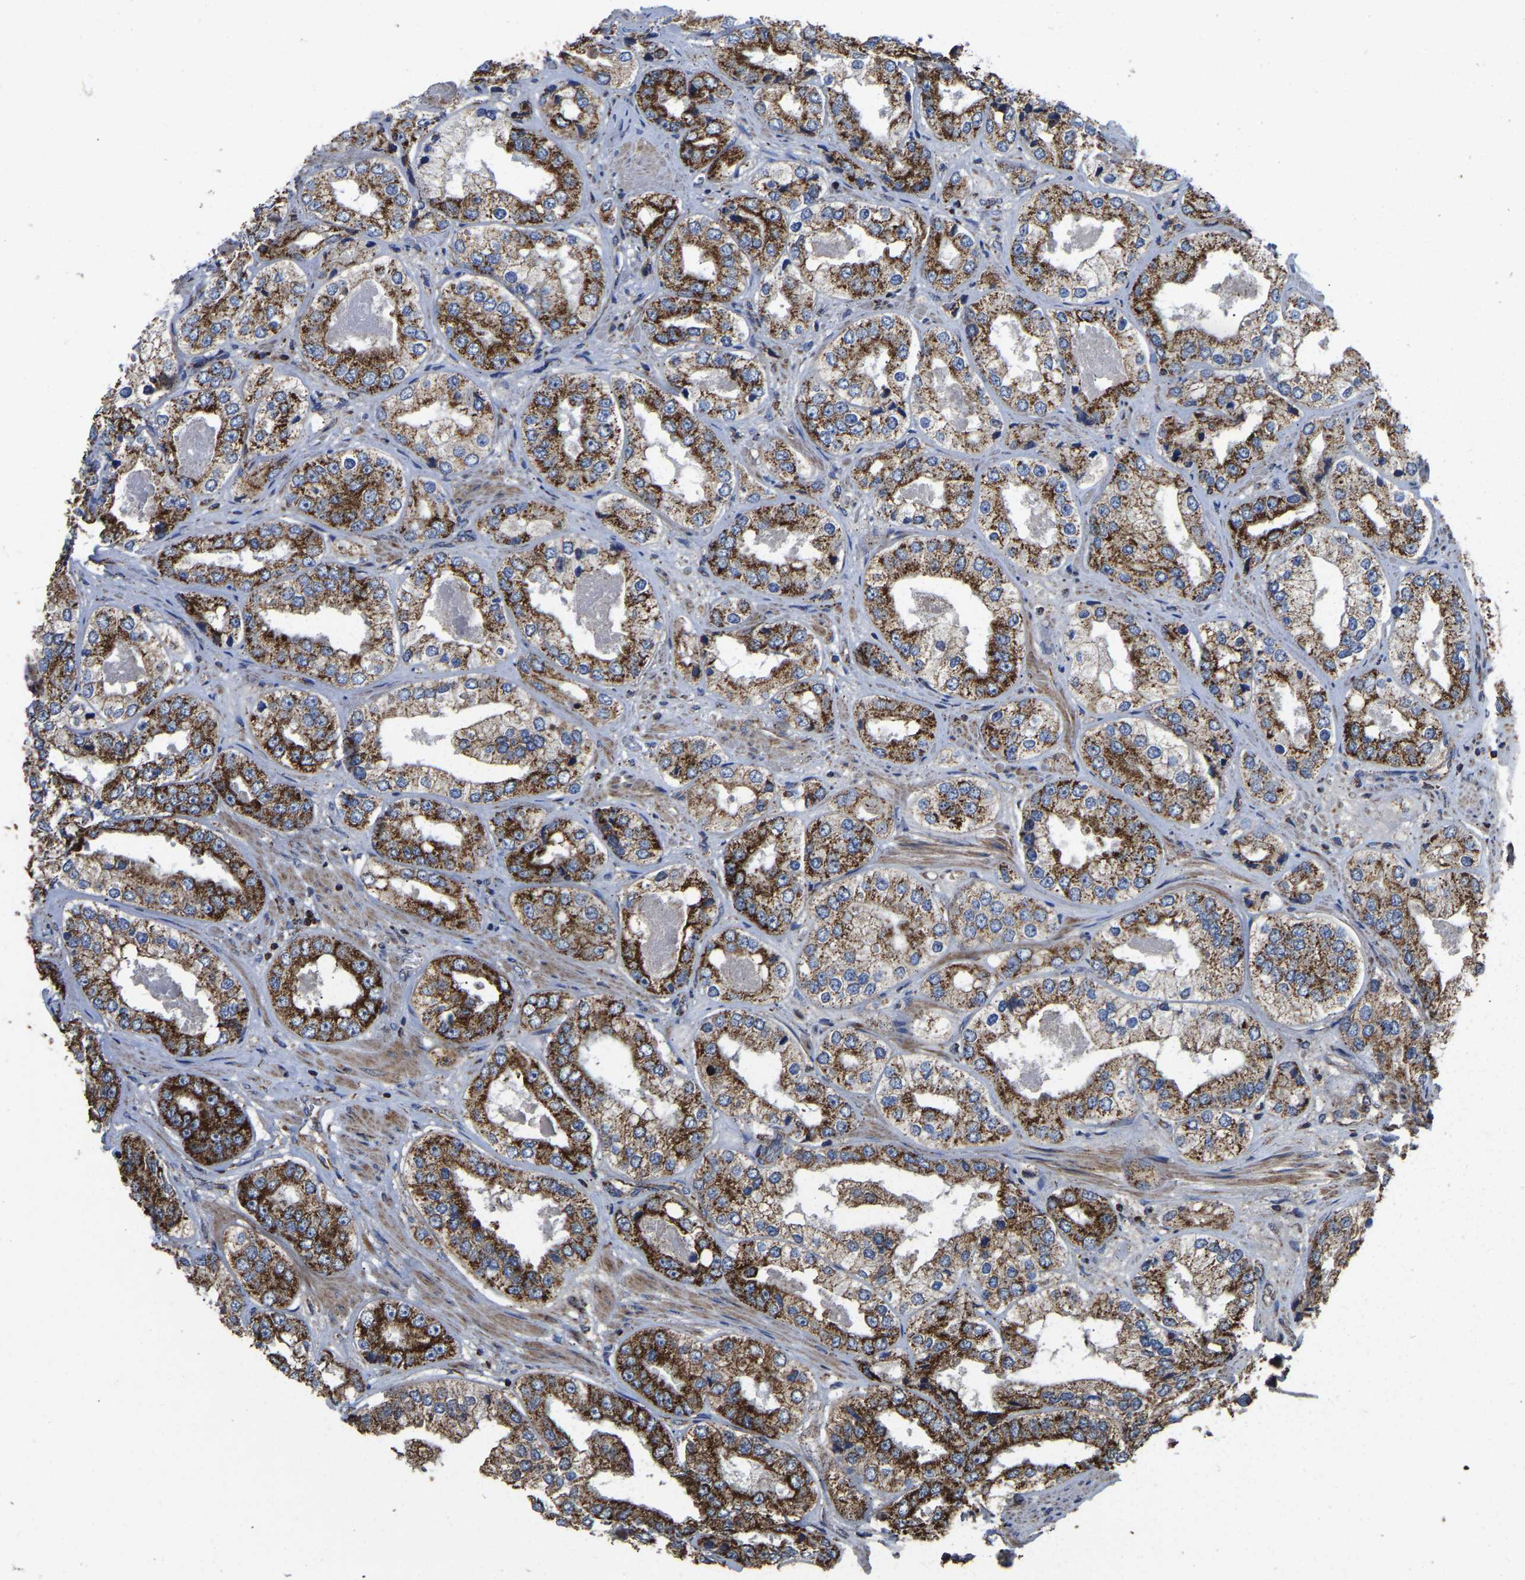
{"staining": {"intensity": "strong", "quantity": ">75%", "location": "cytoplasmic/membranous"}, "tissue": "prostate cancer", "cell_type": "Tumor cells", "image_type": "cancer", "snomed": [{"axis": "morphology", "description": "Adenocarcinoma, High grade"}, {"axis": "topography", "description": "Prostate"}], "caption": "Tumor cells reveal strong cytoplasmic/membranous positivity in about >75% of cells in prostate cancer. (brown staining indicates protein expression, while blue staining denotes nuclei).", "gene": "ETFA", "patient": {"sex": "male", "age": 61}}